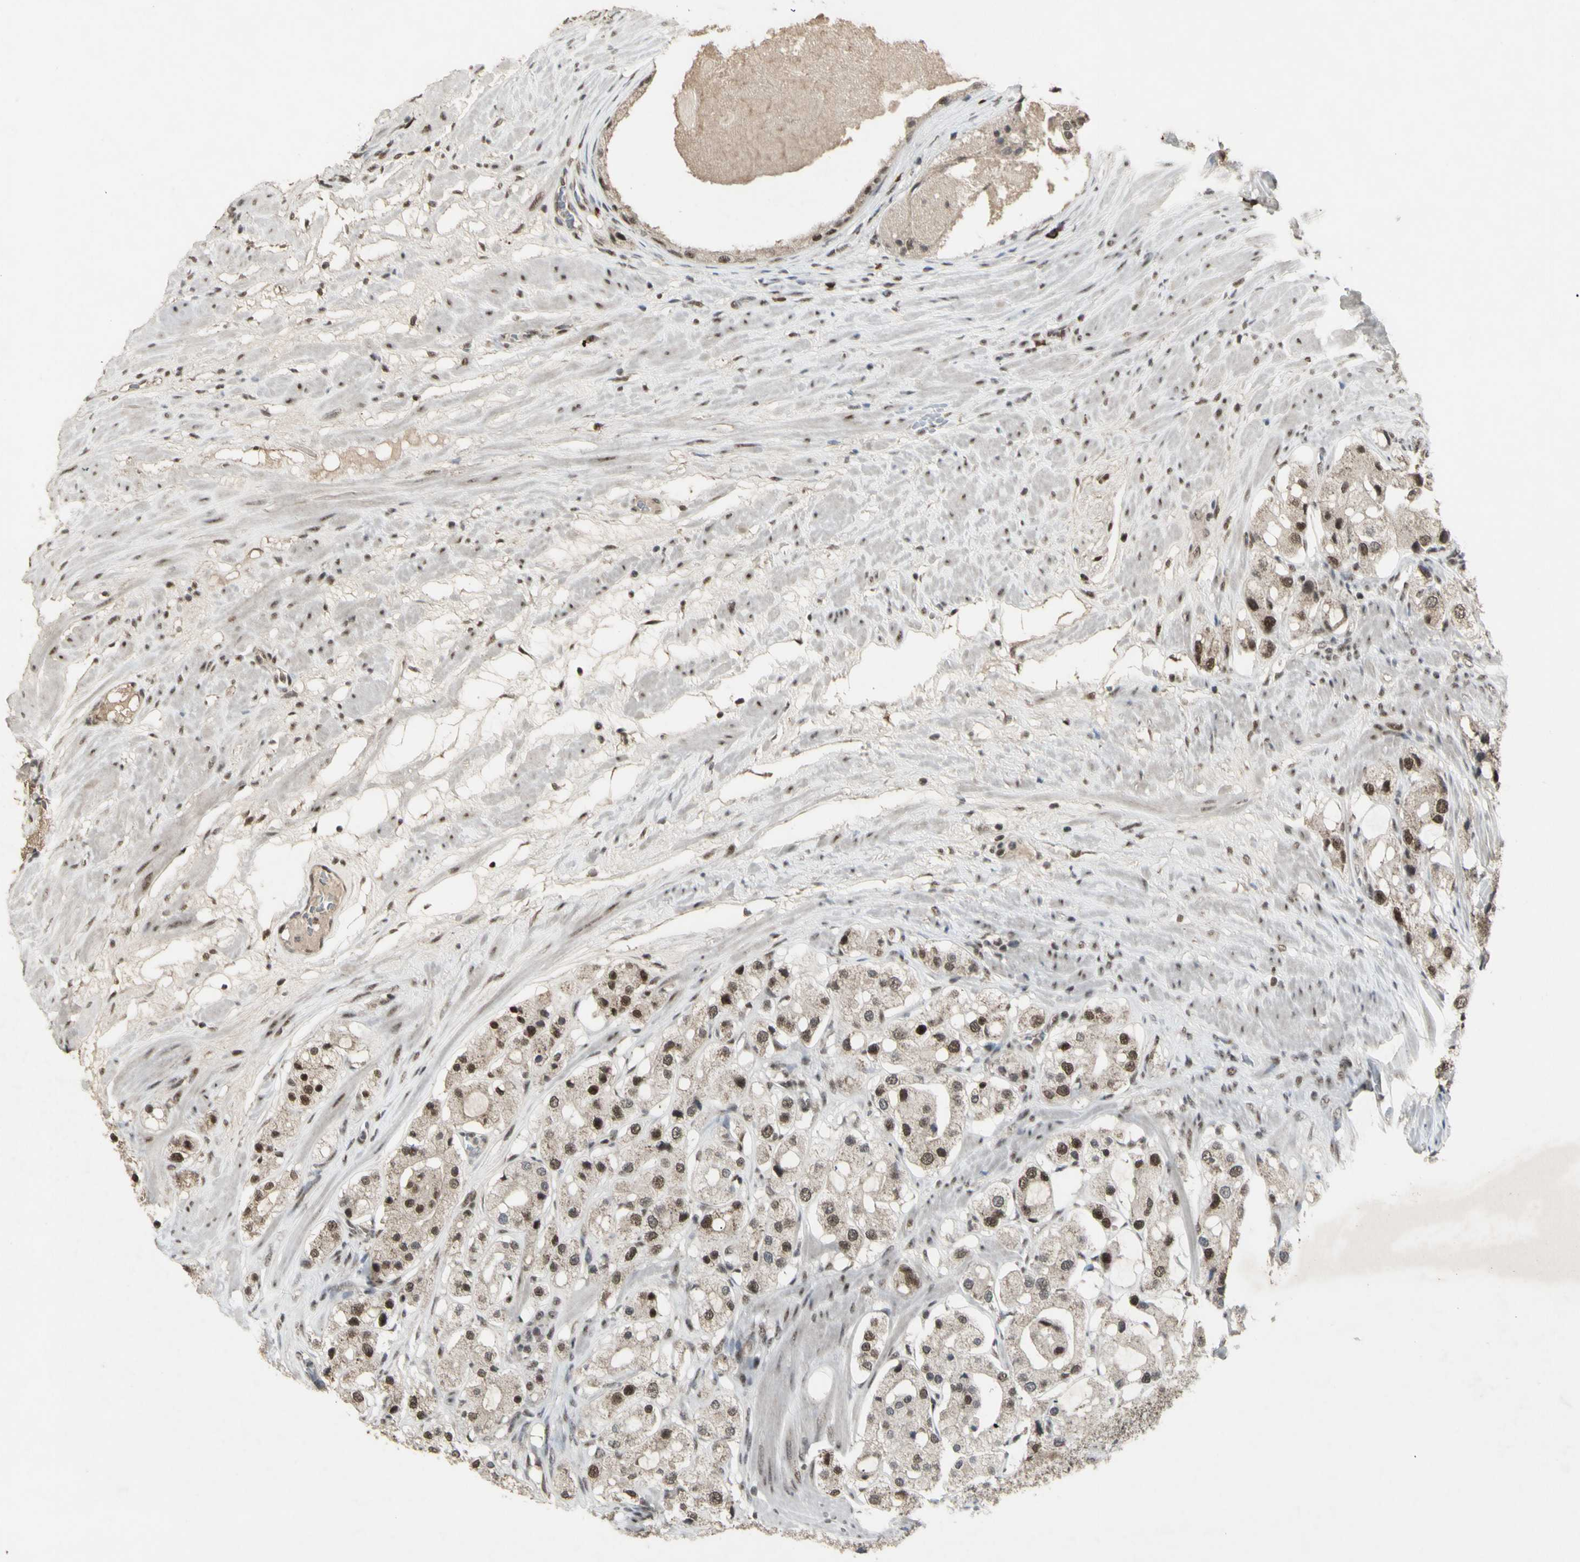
{"staining": {"intensity": "moderate", "quantity": ">75%", "location": "nuclear"}, "tissue": "prostate cancer", "cell_type": "Tumor cells", "image_type": "cancer", "snomed": [{"axis": "morphology", "description": "Adenocarcinoma, High grade"}, {"axis": "topography", "description": "Prostate"}], "caption": "A brown stain shows moderate nuclear expression of a protein in prostate cancer tumor cells.", "gene": "CCNT1", "patient": {"sex": "male", "age": 65}}